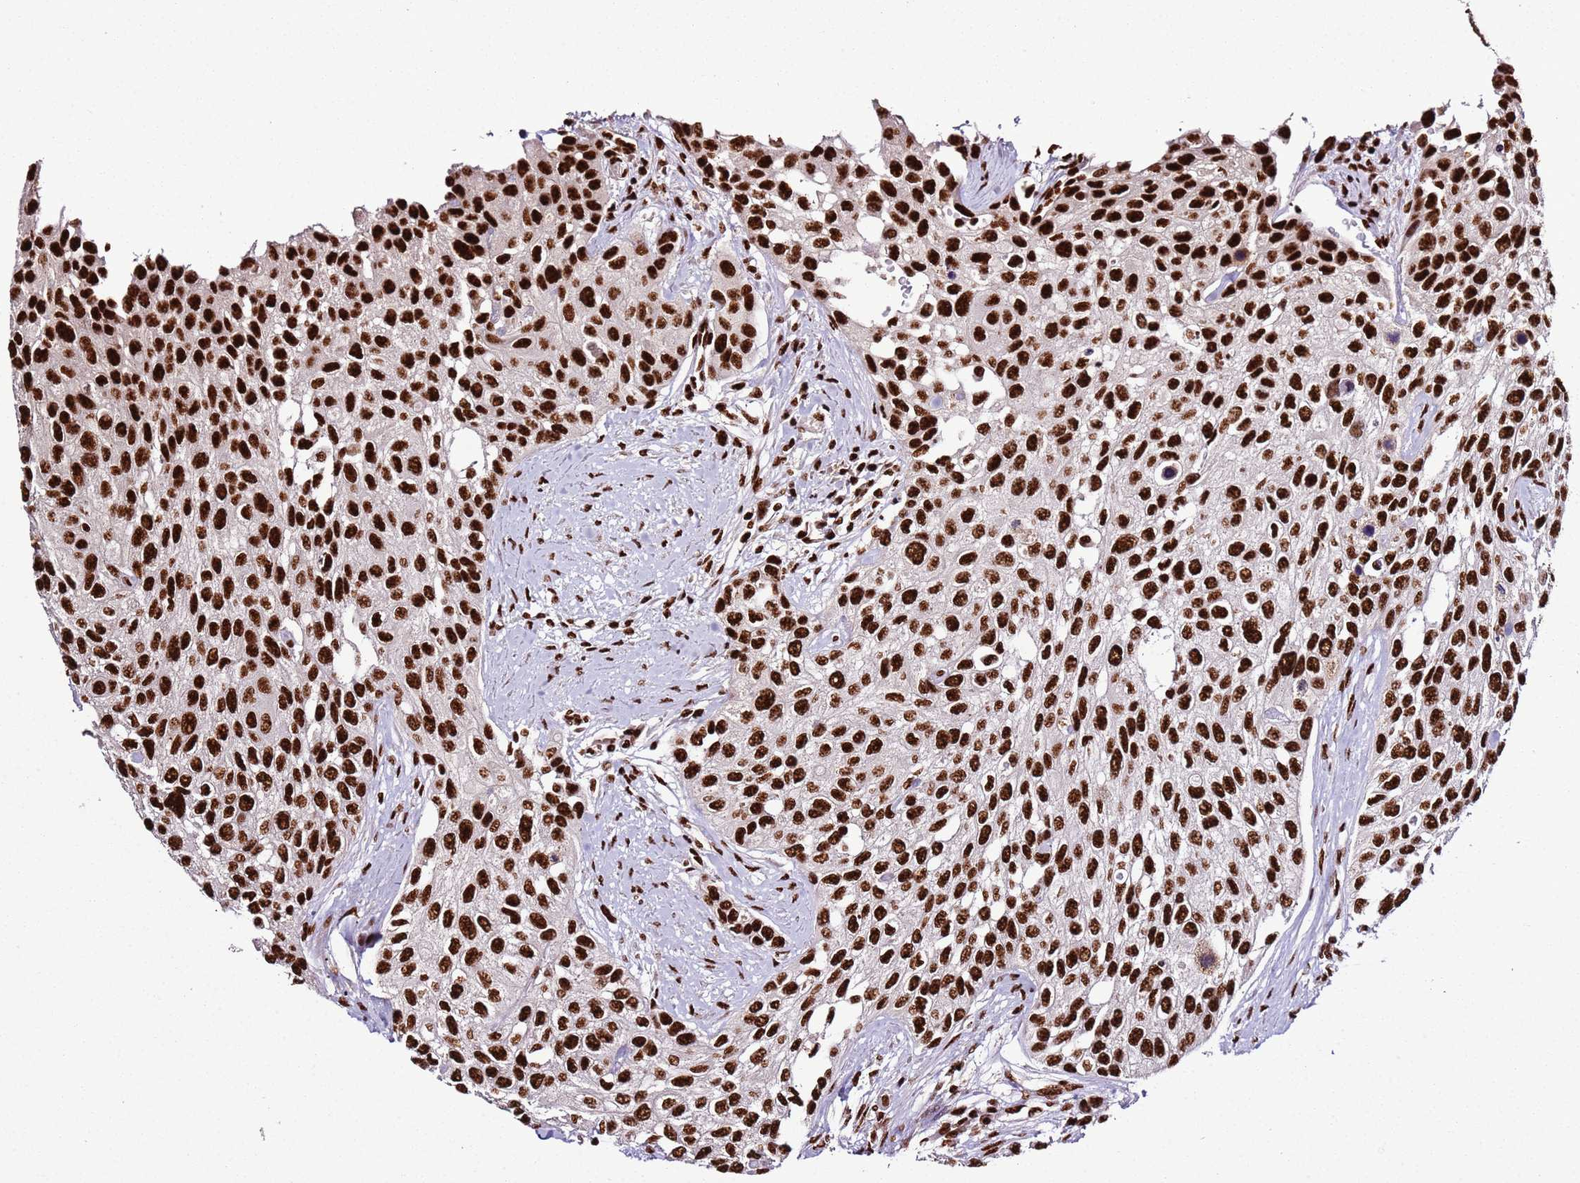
{"staining": {"intensity": "strong", "quantity": ">75%", "location": "nuclear"}, "tissue": "urothelial cancer", "cell_type": "Tumor cells", "image_type": "cancer", "snomed": [{"axis": "morphology", "description": "Normal tissue, NOS"}, {"axis": "morphology", "description": "Urothelial carcinoma, High grade"}, {"axis": "topography", "description": "Vascular tissue"}, {"axis": "topography", "description": "Urinary bladder"}], "caption": "This photomicrograph demonstrates immunohistochemistry staining of human high-grade urothelial carcinoma, with high strong nuclear positivity in about >75% of tumor cells.", "gene": "C6orf226", "patient": {"sex": "female", "age": 56}}